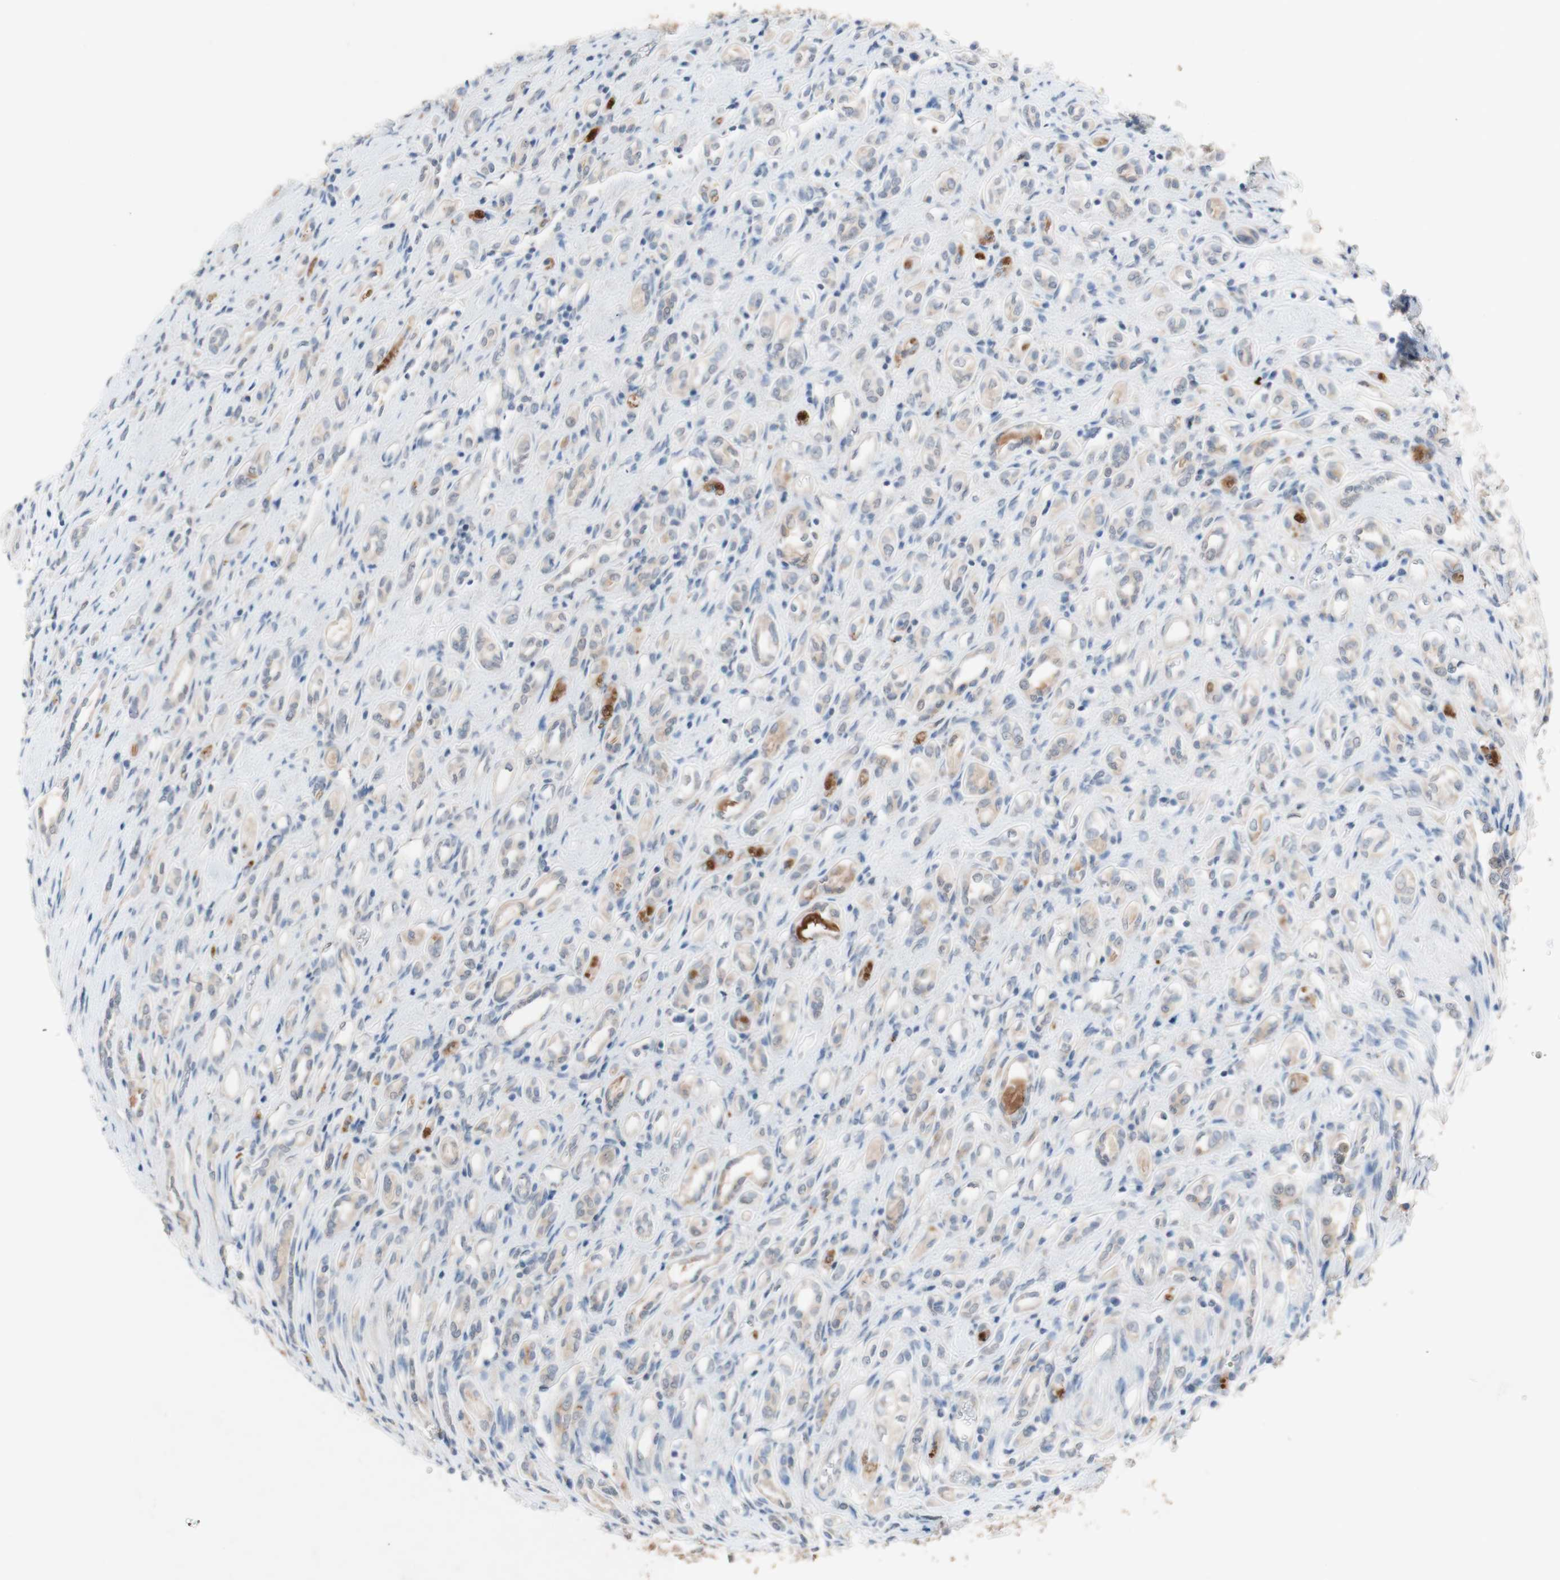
{"staining": {"intensity": "weak", "quantity": ">75%", "location": "cytoplasmic/membranous"}, "tissue": "renal cancer", "cell_type": "Tumor cells", "image_type": "cancer", "snomed": [{"axis": "morphology", "description": "Adenocarcinoma, NOS"}, {"axis": "topography", "description": "Kidney"}], "caption": "Immunohistochemical staining of renal adenocarcinoma demonstrates low levels of weak cytoplasmic/membranous positivity in about >75% of tumor cells.", "gene": "PEX2", "patient": {"sex": "female", "age": 70}}